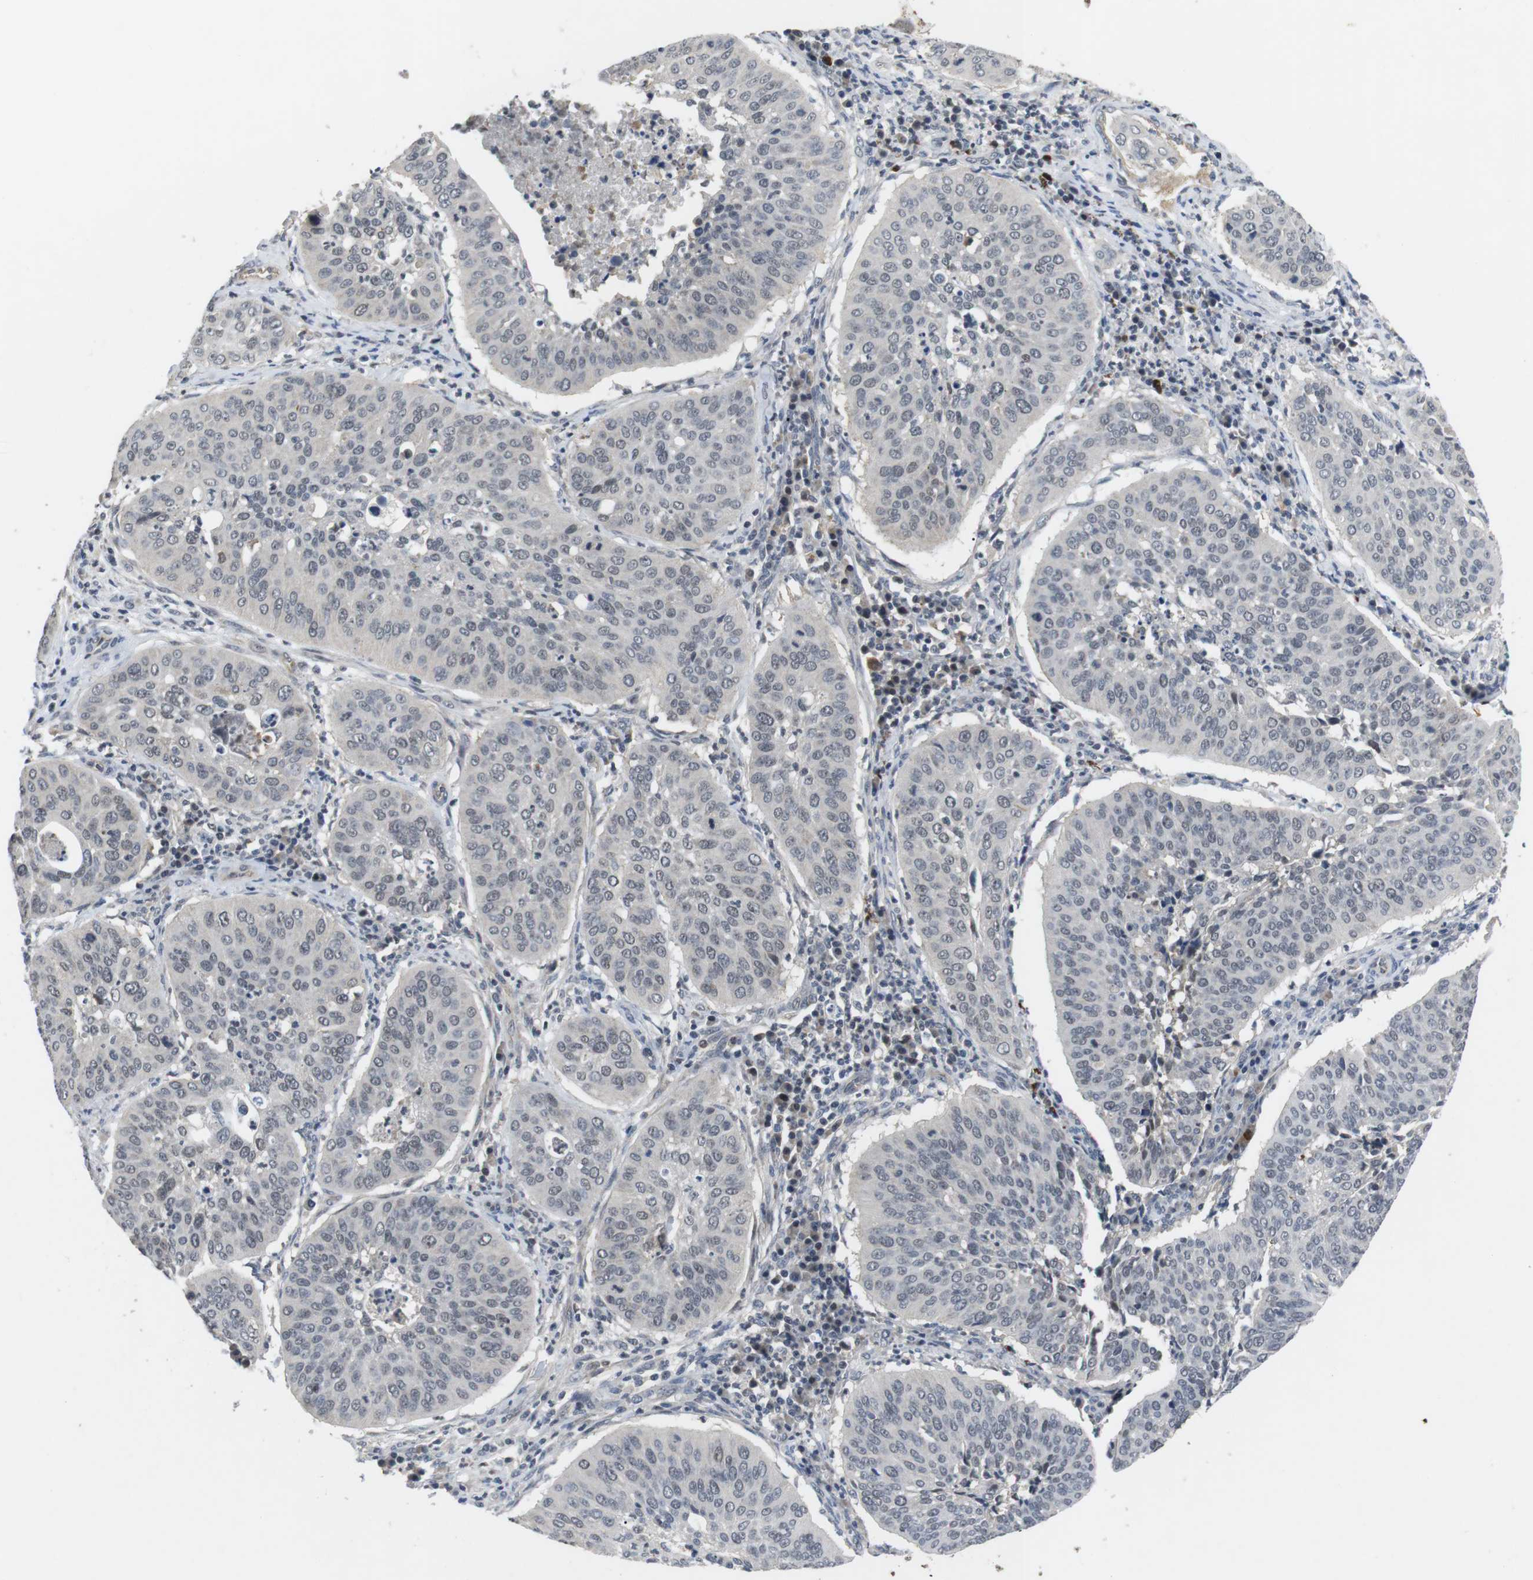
{"staining": {"intensity": "negative", "quantity": "none", "location": "none"}, "tissue": "cervical cancer", "cell_type": "Tumor cells", "image_type": "cancer", "snomed": [{"axis": "morphology", "description": "Normal tissue, NOS"}, {"axis": "morphology", "description": "Squamous cell carcinoma, NOS"}, {"axis": "topography", "description": "Cervix"}], "caption": "Protein analysis of cervical squamous cell carcinoma demonstrates no significant positivity in tumor cells.", "gene": "NECTIN1", "patient": {"sex": "female", "age": 39}}